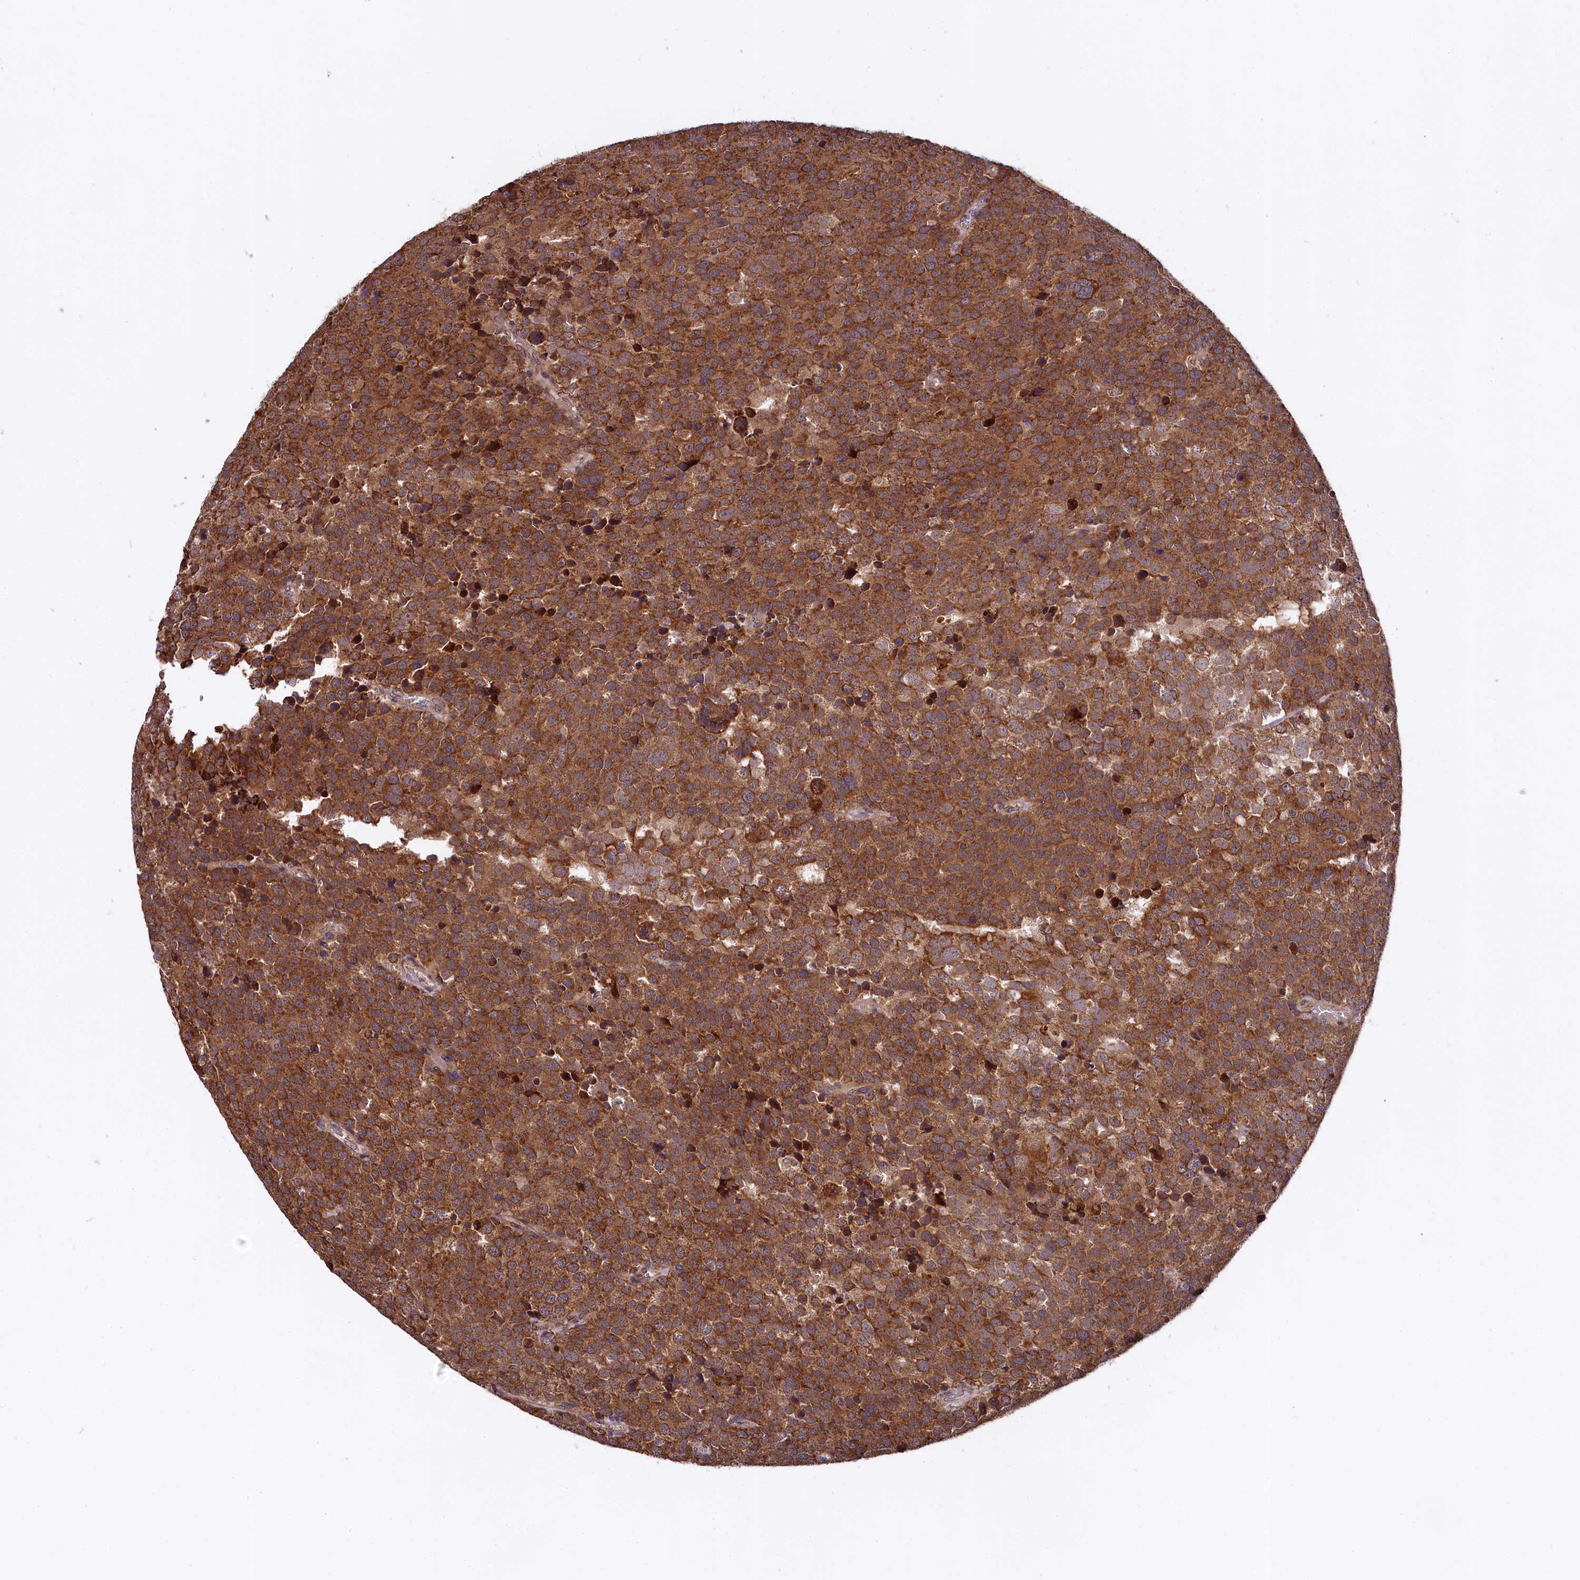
{"staining": {"intensity": "strong", "quantity": ">75%", "location": "cytoplasmic/membranous"}, "tissue": "testis cancer", "cell_type": "Tumor cells", "image_type": "cancer", "snomed": [{"axis": "morphology", "description": "Seminoma, NOS"}, {"axis": "topography", "description": "Testis"}], "caption": "Tumor cells reveal high levels of strong cytoplasmic/membranous staining in approximately >75% of cells in testis seminoma.", "gene": "DOHH", "patient": {"sex": "male", "age": 71}}